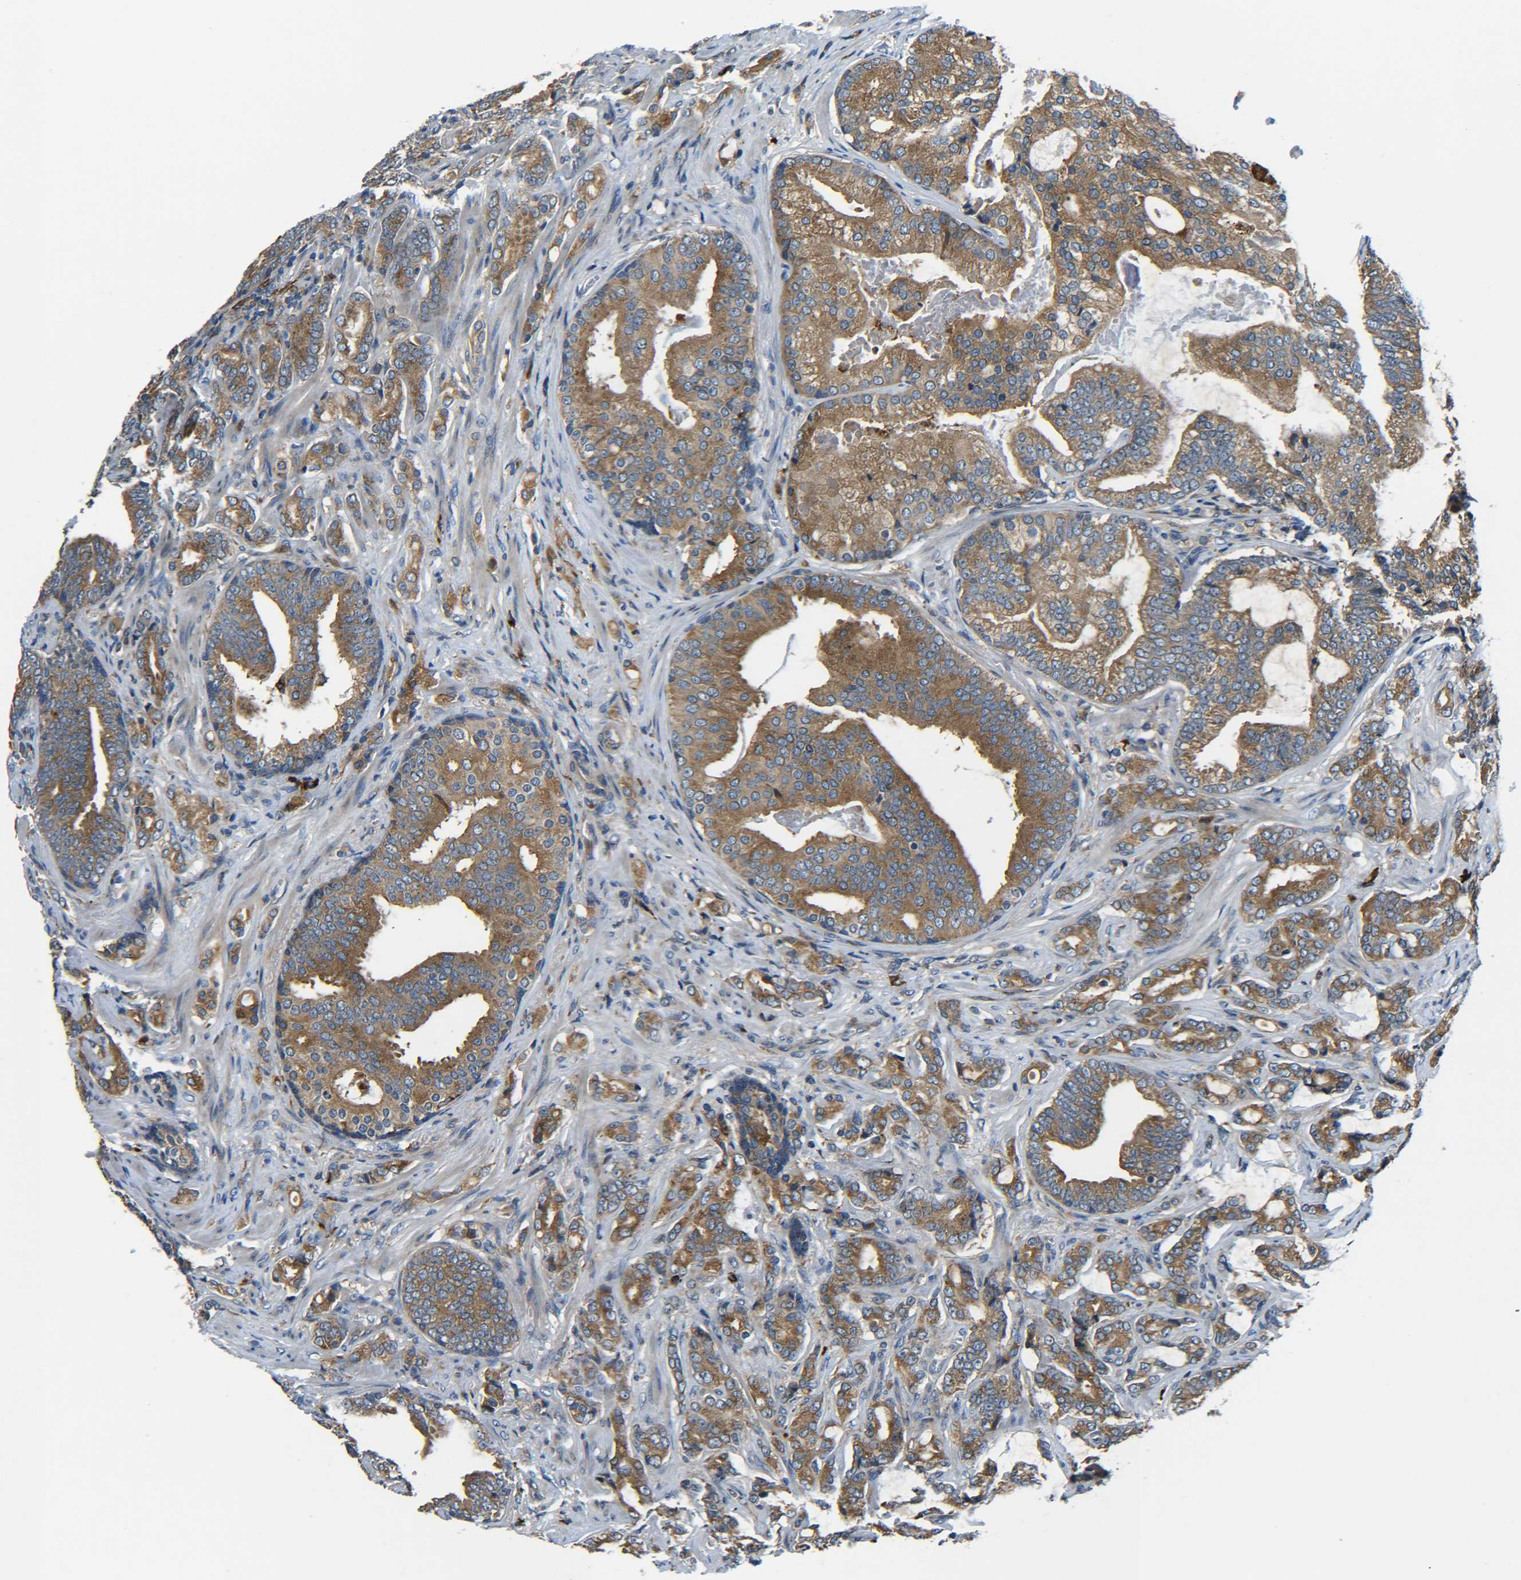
{"staining": {"intensity": "moderate", "quantity": ">75%", "location": "cytoplasmic/membranous"}, "tissue": "prostate cancer", "cell_type": "Tumor cells", "image_type": "cancer", "snomed": [{"axis": "morphology", "description": "Adenocarcinoma, Low grade"}, {"axis": "topography", "description": "Prostate"}], "caption": "Immunohistochemistry (IHC) of prostate adenocarcinoma (low-grade) exhibits medium levels of moderate cytoplasmic/membranous positivity in about >75% of tumor cells. The staining was performed using DAB (3,3'-diaminobenzidine) to visualize the protein expression in brown, while the nuclei were stained in blue with hematoxylin (Magnification: 20x).", "gene": "RAB1B", "patient": {"sex": "male", "age": 58}}